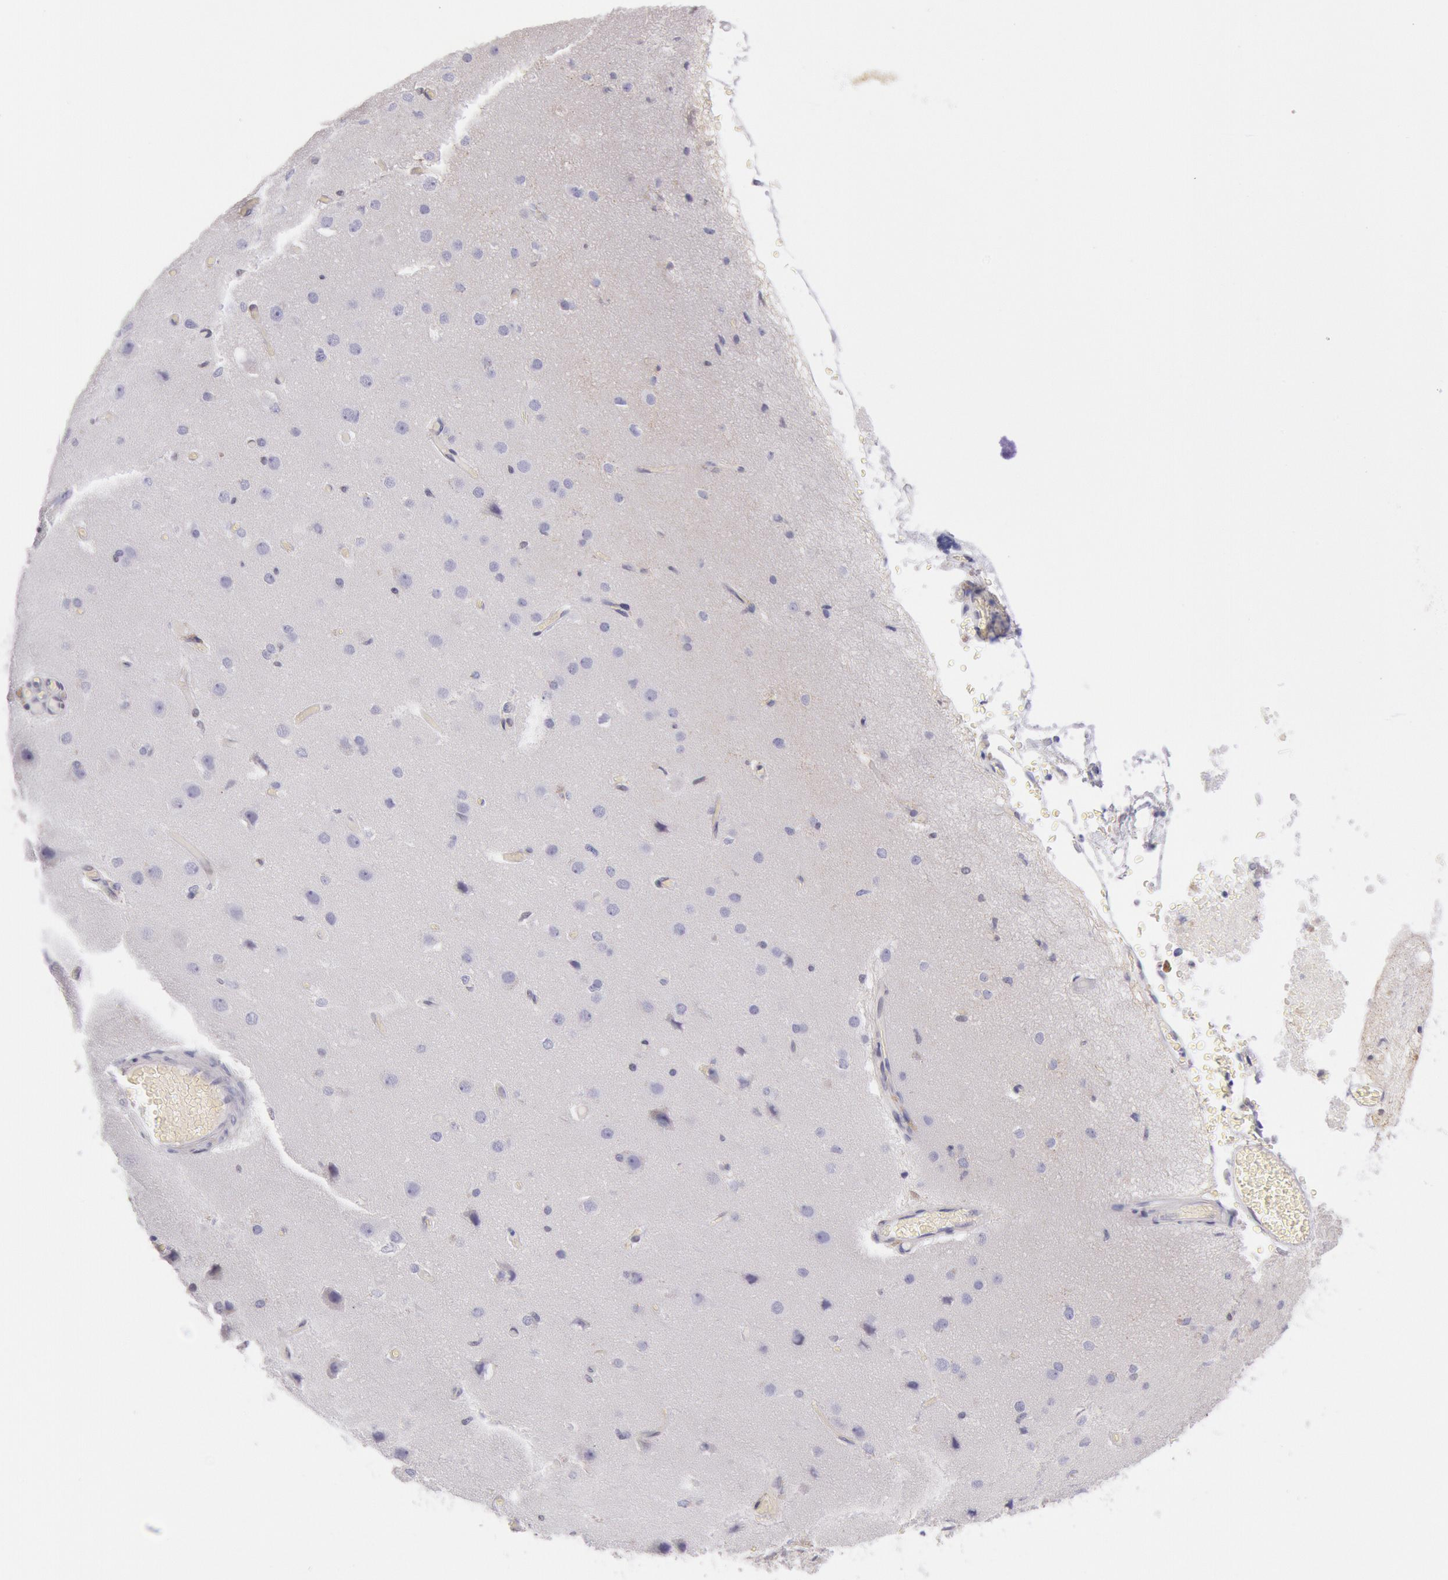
{"staining": {"intensity": "negative", "quantity": "none", "location": "none"}, "tissue": "cerebral cortex", "cell_type": "Endothelial cells", "image_type": "normal", "snomed": [{"axis": "morphology", "description": "Normal tissue, NOS"}, {"axis": "morphology", "description": "Glioma, malignant, High grade"}, {"axis": "topography", "description": "Cerebral cortex"}], "caption": "IHC micrograph of benign human cerebral cortex stained for a protein (brown), which exhibits no staining in endothelial cells.", "gene": "TASL", "patient": {"sex": "male", "age": 77}}